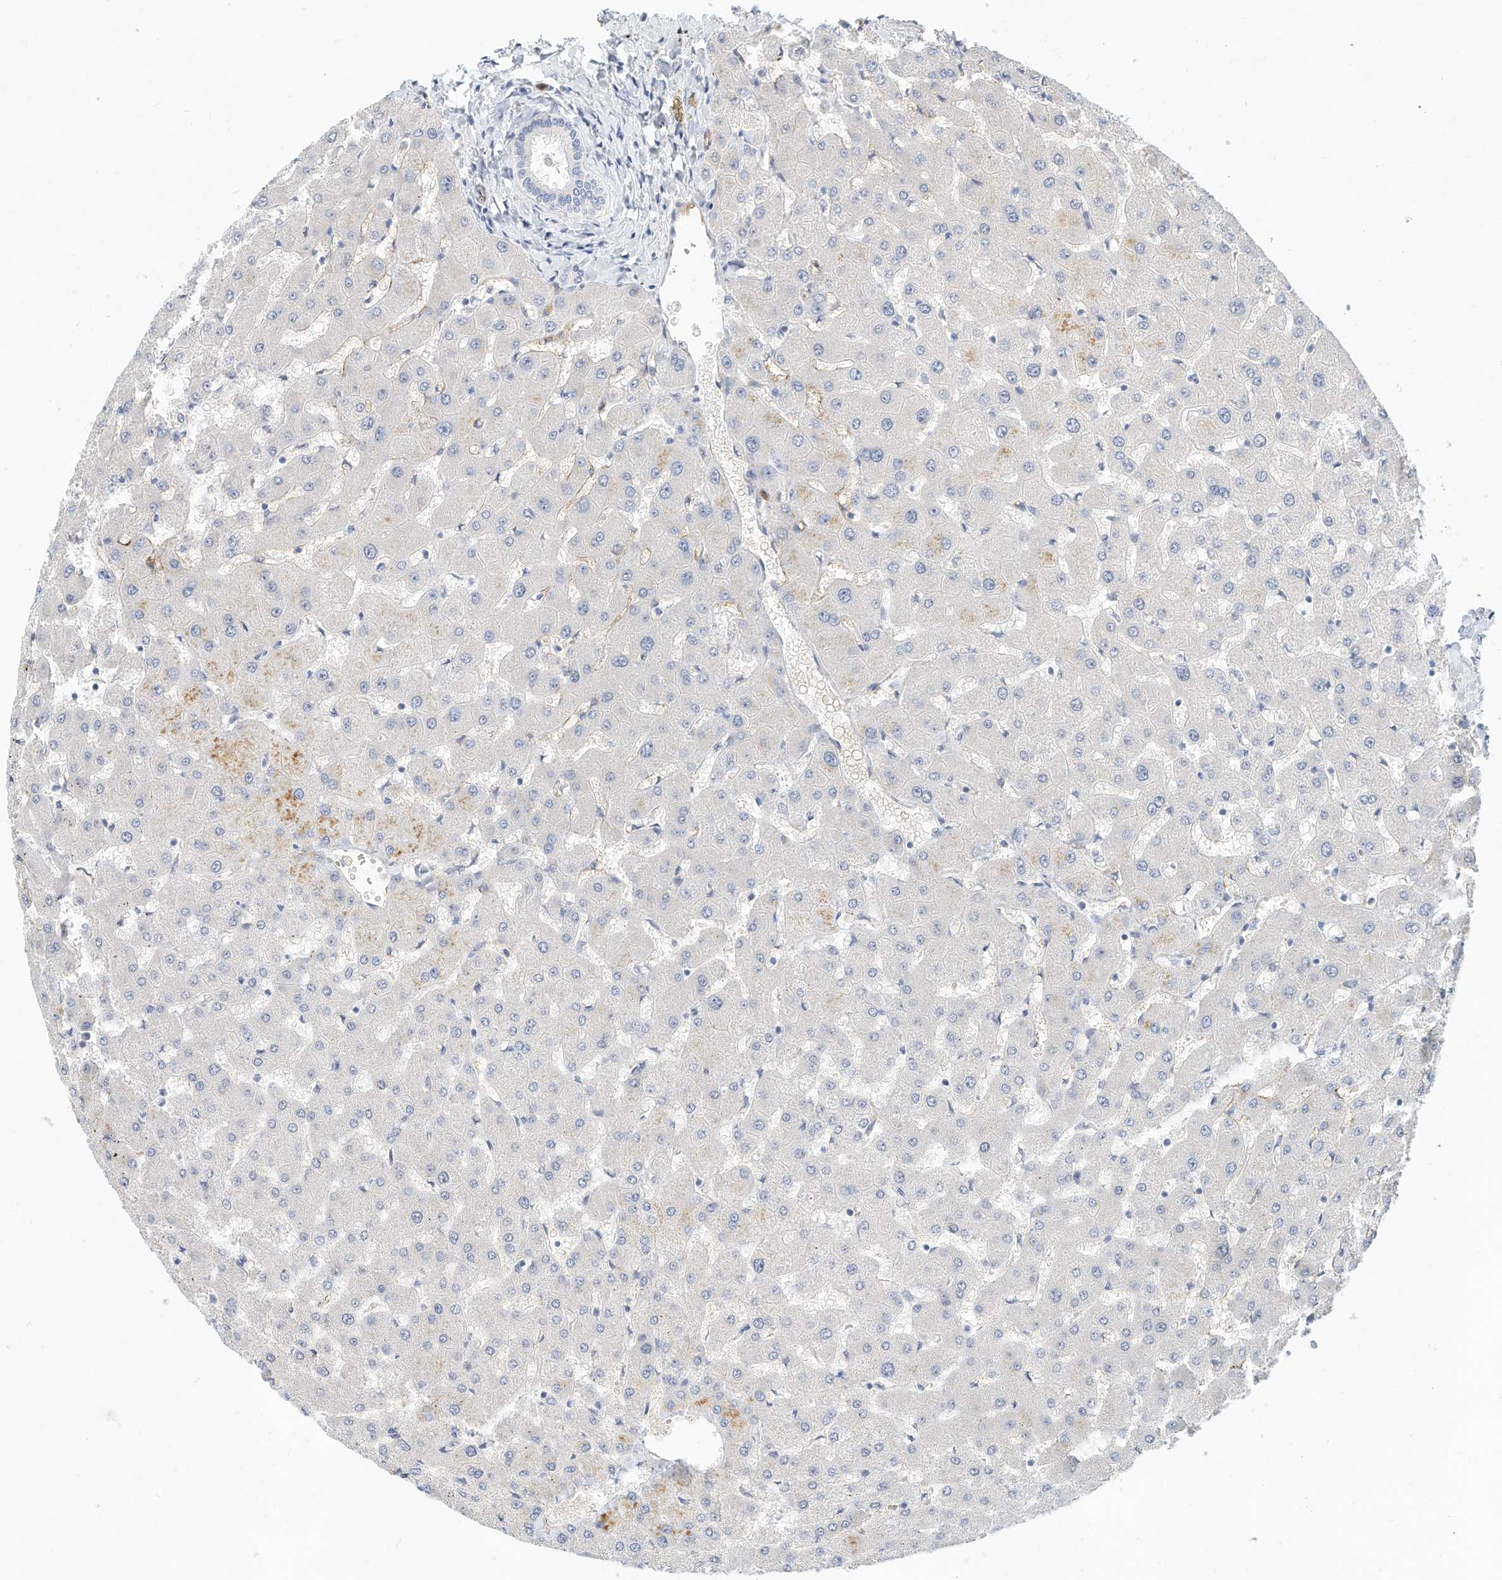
{"staining": {"intensity": "negative", "quantity": "none", "location": "none"}, "tissue": "liver", "cell_type": "Cholangiocytes", "image_type": "normal", "snomed": [{"axis": "morphology", "description": "Normal tissue, NOS"}, {"axis": "topography", "description": "Liver"}], "caption": "Protein analysis of unremarkable liver demonstrates no significant expression in cholangiocytes.", "gene": "ARHGAP28", "patient": {"sex": "female", "age": 63}}